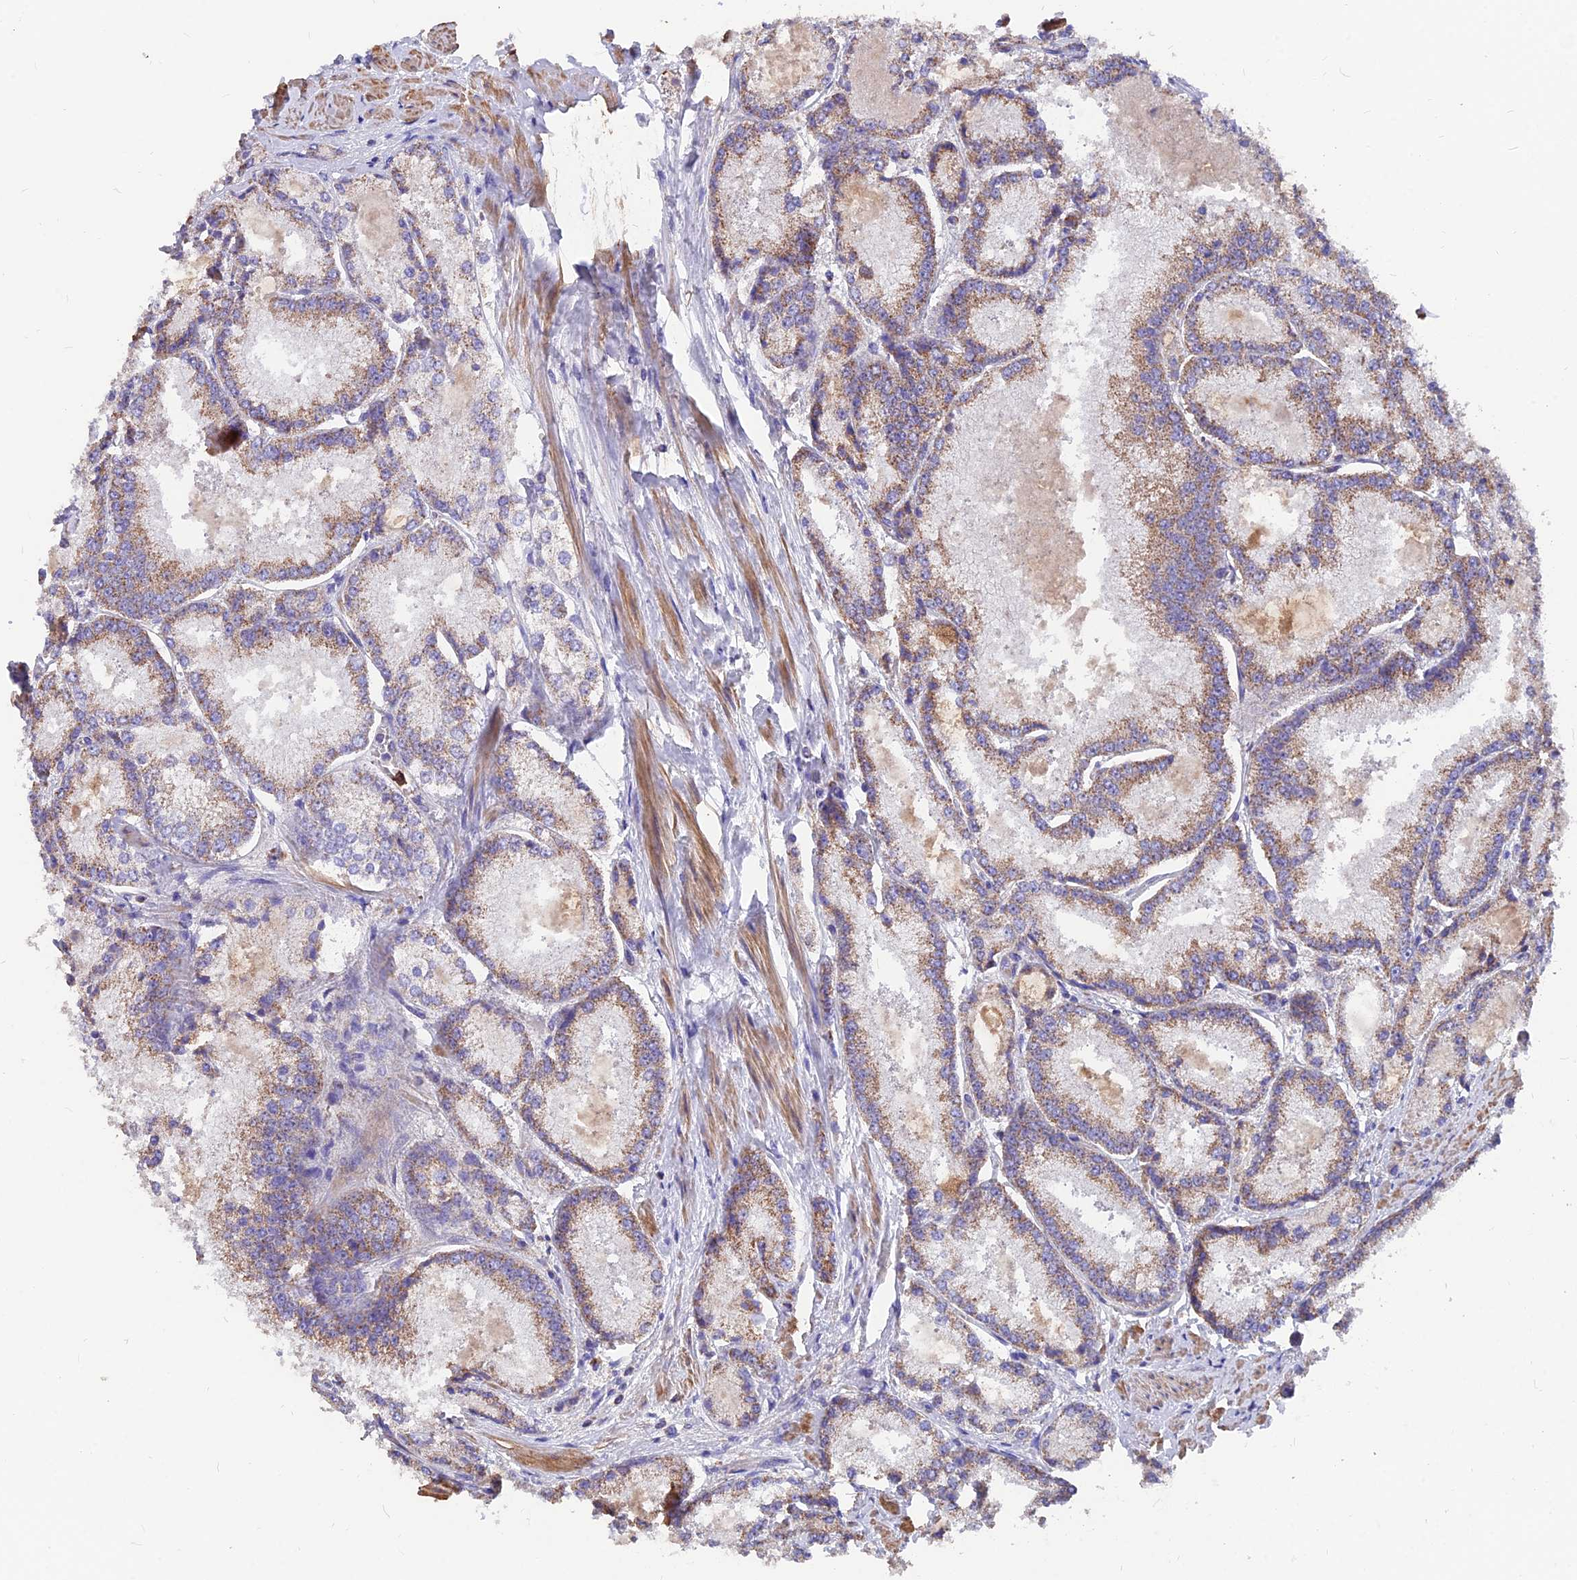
{"staining": {"intensity": "moderate", "quantity": "25%-75%", "location": "cytoplasmic/membranous"}, "tissue": "prostate cancer", "cell_type": "Tumor cells", "image_type": "cancer", "snomed": [{"axis": "morphology", "description": "Adenocarcinoma, Low grade"}, {"axis": "topography", "description": "Prostate"}], "caption": "Immunohistochemical staining of human prostate low-grade adenocarcinoma displays medium levels of moderate cytoplasmic/membranous staining in about 25%-75% of tumor cells. The staining was performed using DAB to visualize the protein expression in brown, while the nuclei were stained in blue with hematoxylin (Magnification: 20x).", "gene": "IFT22", "patient": {"sex": "male", "age": 74}}